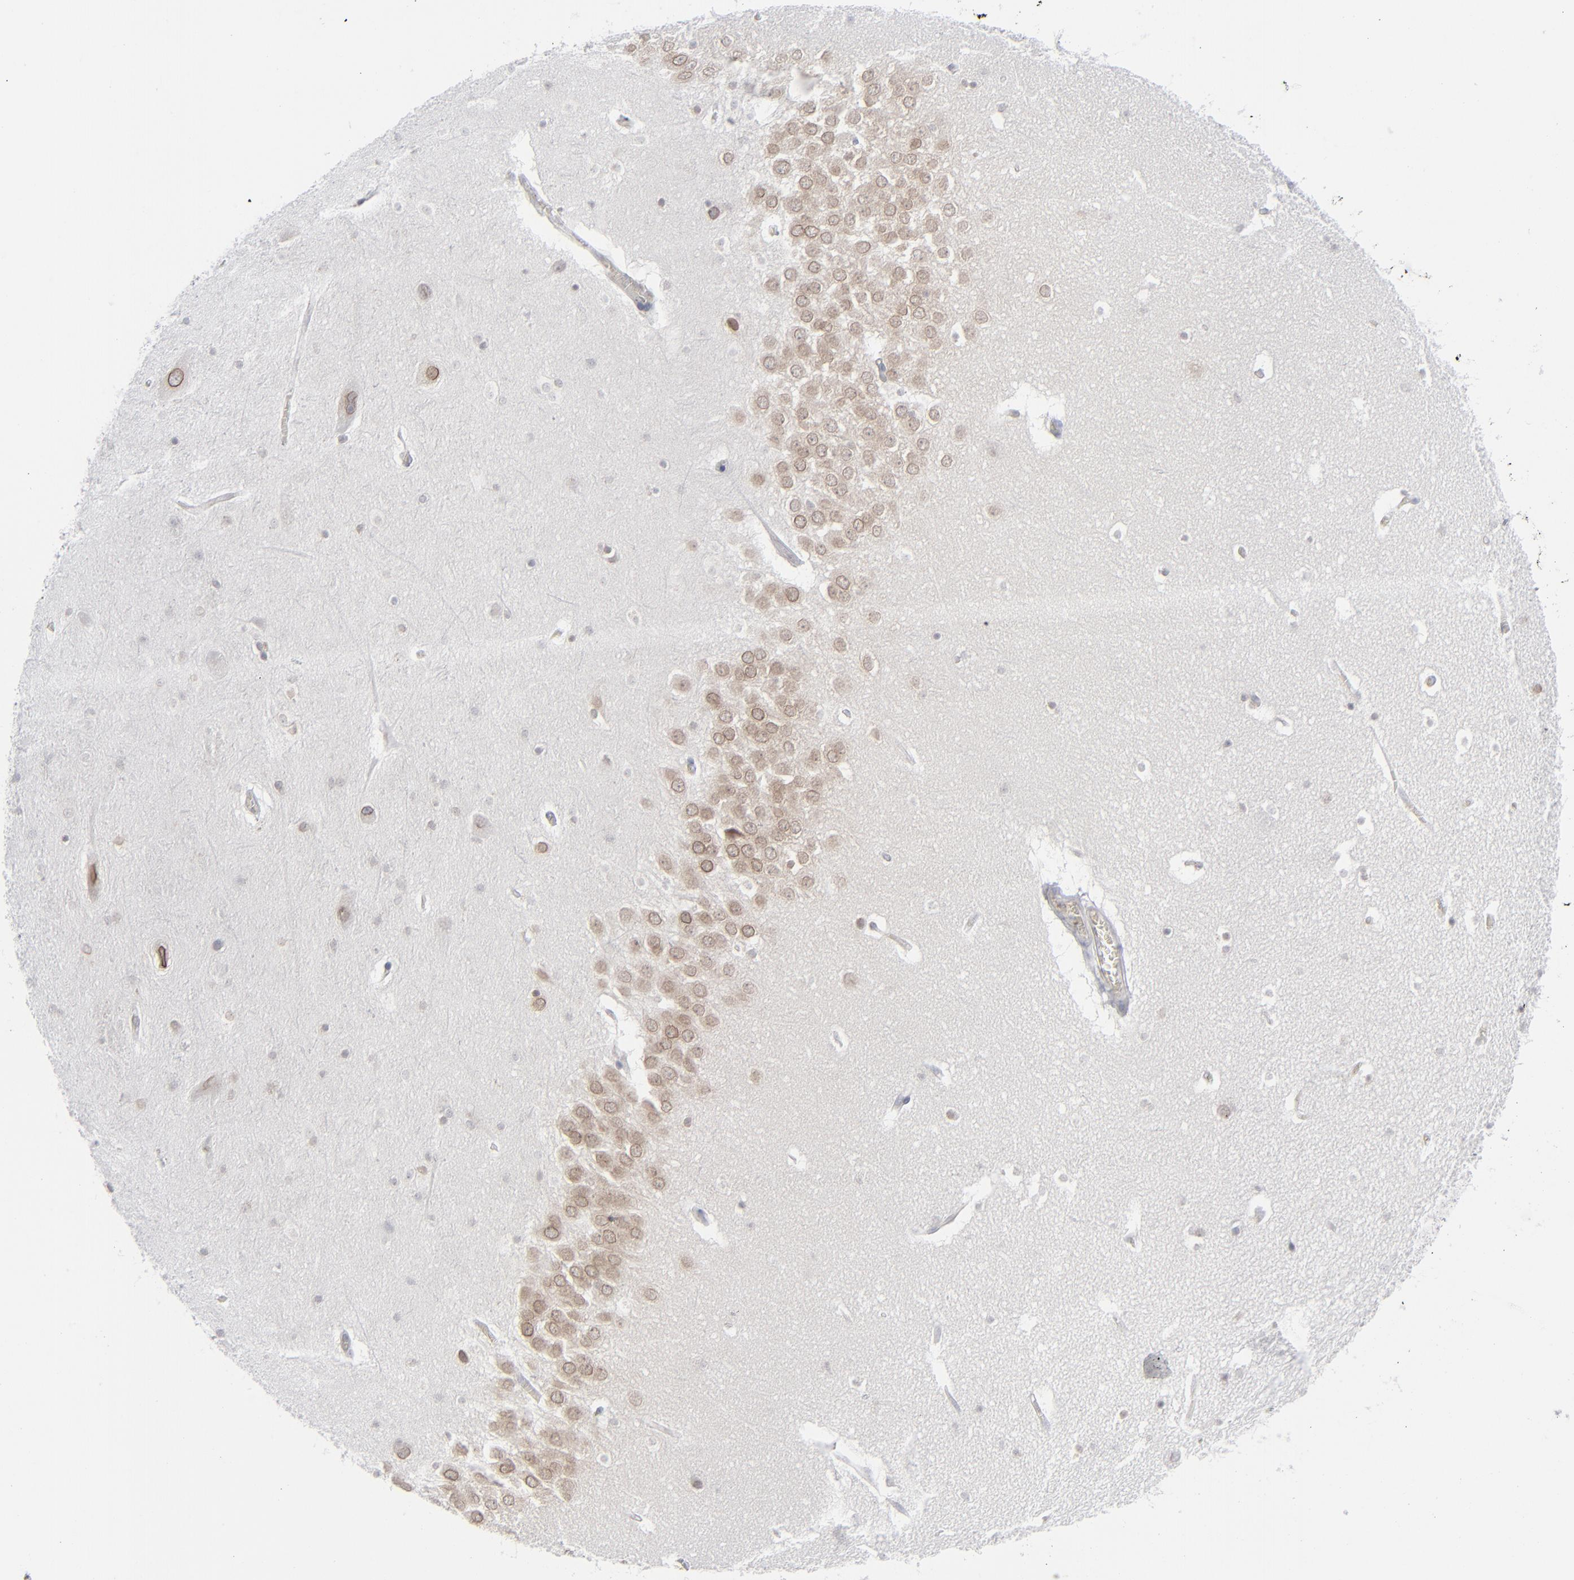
{"staining": {"intensity": "negative", "quantity": "none", "location": "none"}, "tissue": "hippocampus", "cell_type": "Glial cells", "image_type": "normal", "snomed": [{"axis": "morphology", "description": "Normal tissue, NOS"}, {"axis": "topography", "description": "Hippocampus"}], "caption": "Immunohistochemistry micrograph of unremarkable hippocampus stained for a protein (brown), which demonstrates no expression in glial cells. (DAB (3,3'-diaminobenzidine) IHC, high magnification).", "gene": "NUP88", "patient": {"sex": "male", "age": 45}}